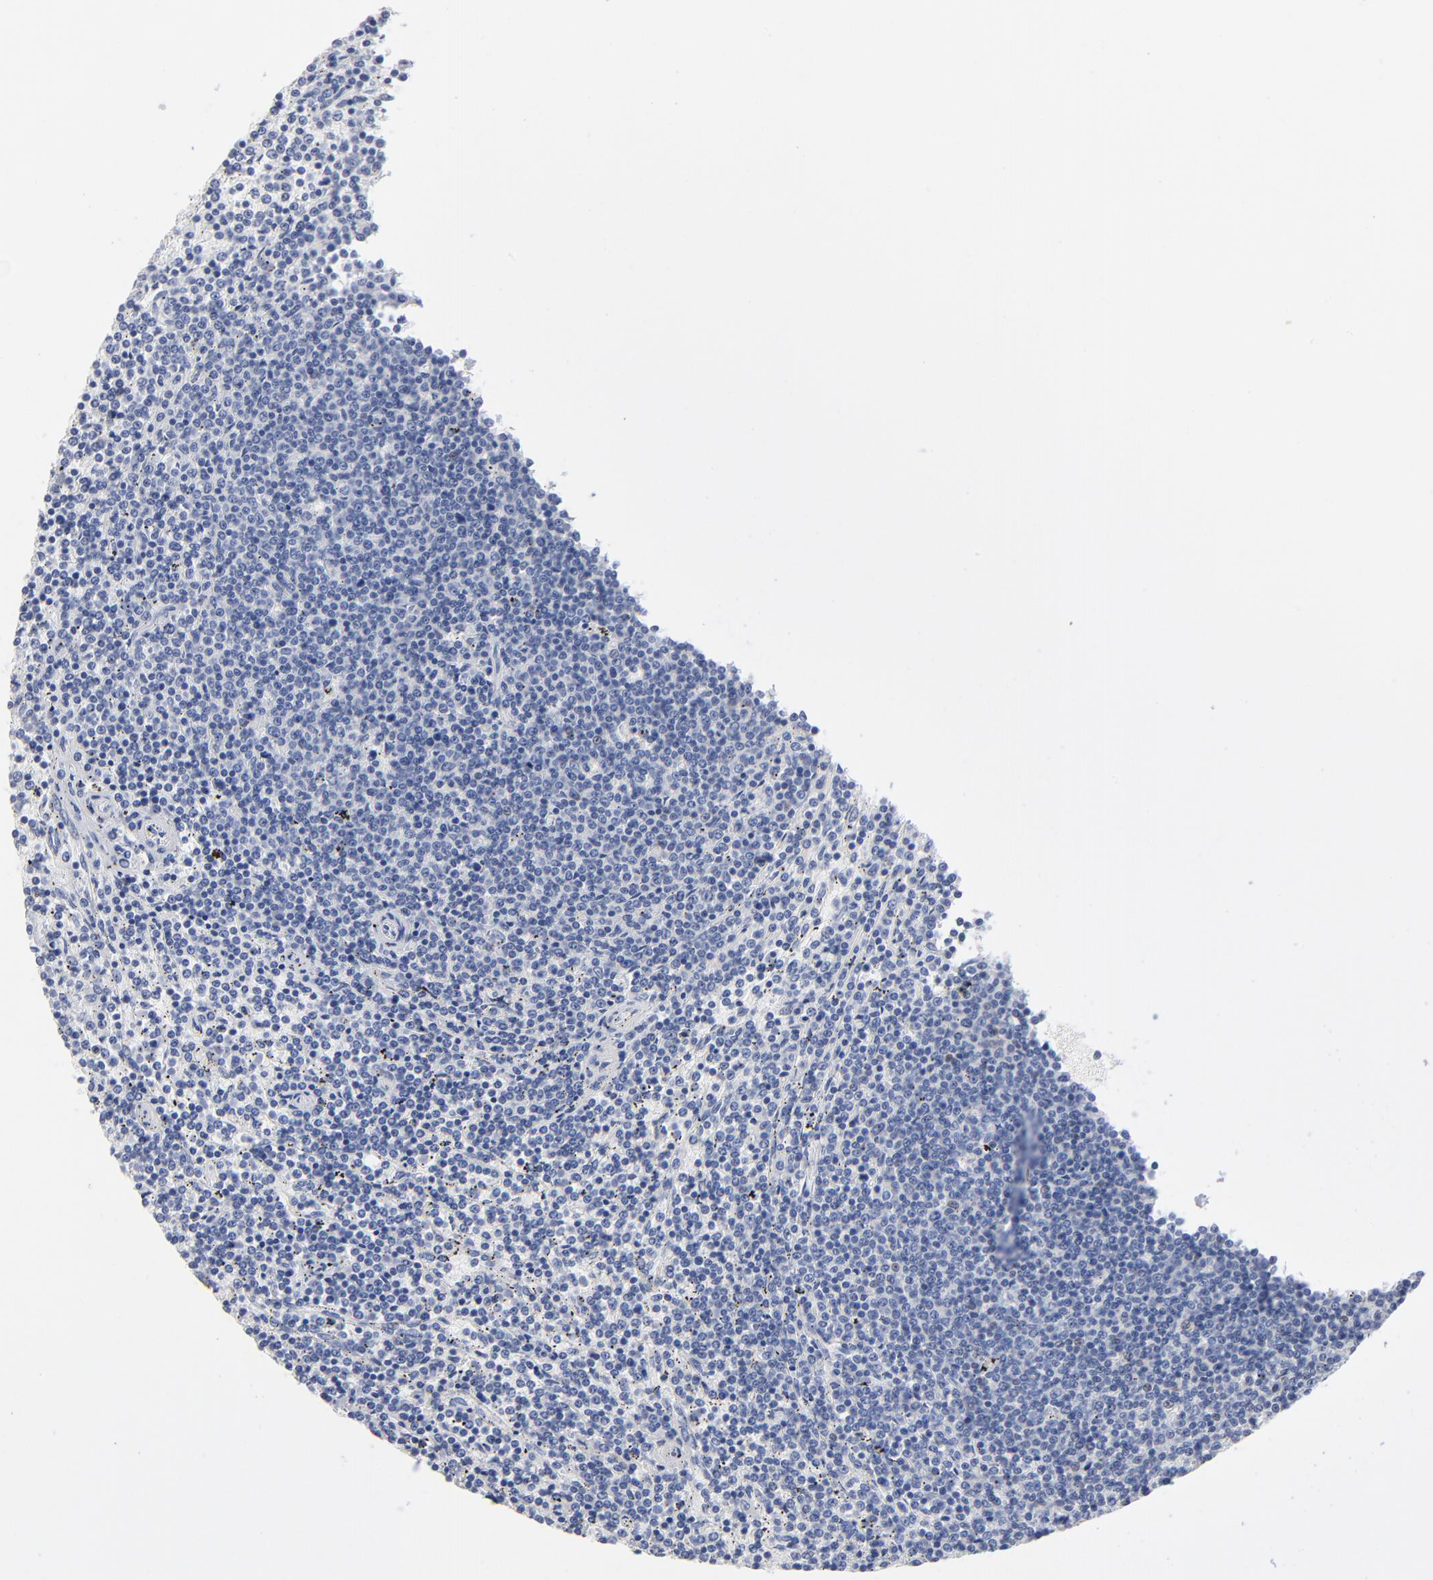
{"staining": {"intensity": "negative", "quantity": "none", "location": "none"}, "tissue": "lymphoma", "cell_type": "Tumor cells", "image_type": "cancer", "snomed": [{"axis": "morphology", "description": "Malignant lymphoma, non-Hodgkin's type, Low grade"}, {"axis": "topography", "description": "Spleen"}], "caption": "This is an IHC image of malignant lymphoma, non-Hodgkin's type (low-grade). There is no positivity in tumor cells.", "gene": "CHCHD10", "patient": {"sex": "female", "age": 50}}